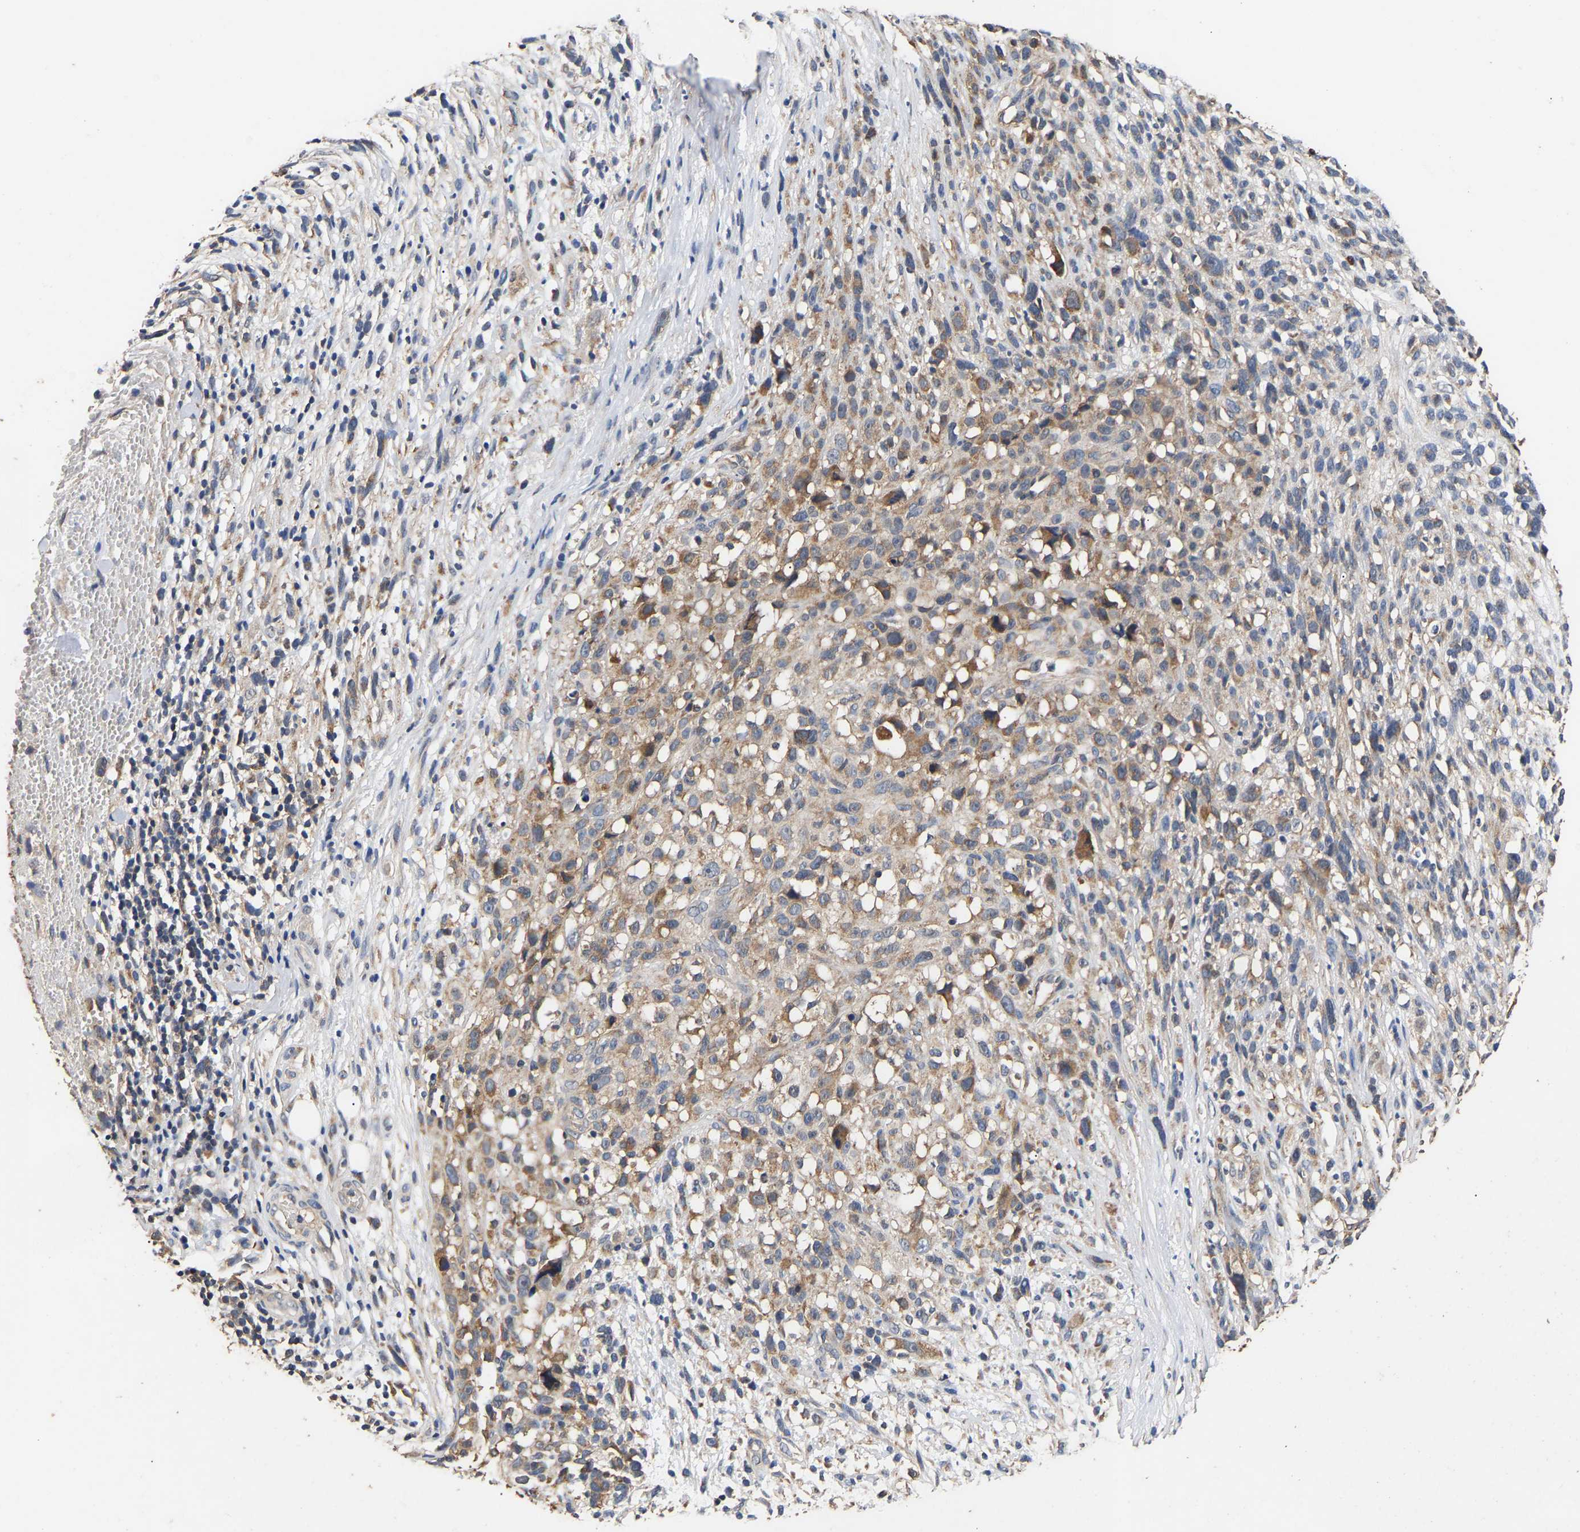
{"staining": {"intensity": "moderate", "quantity": ">75%", "location": "cytoplasmic/membranous"}, "tissue": "melanoma", "cell_type": "Tumor cells", "image_type": "cancer", "snomed": [{"axis": "morphology", "description": "Malignant melanoma, NOS"}, {"axis": "topography", "description": "Skin"}], "caption": "Protein analysis of malignant melanoma tissue displays moderate cytoplasmic/membranous expression in about >75% of tumor cells.", "gene": "ZNF26", "patient": {"sex": "female", "age": 55}}